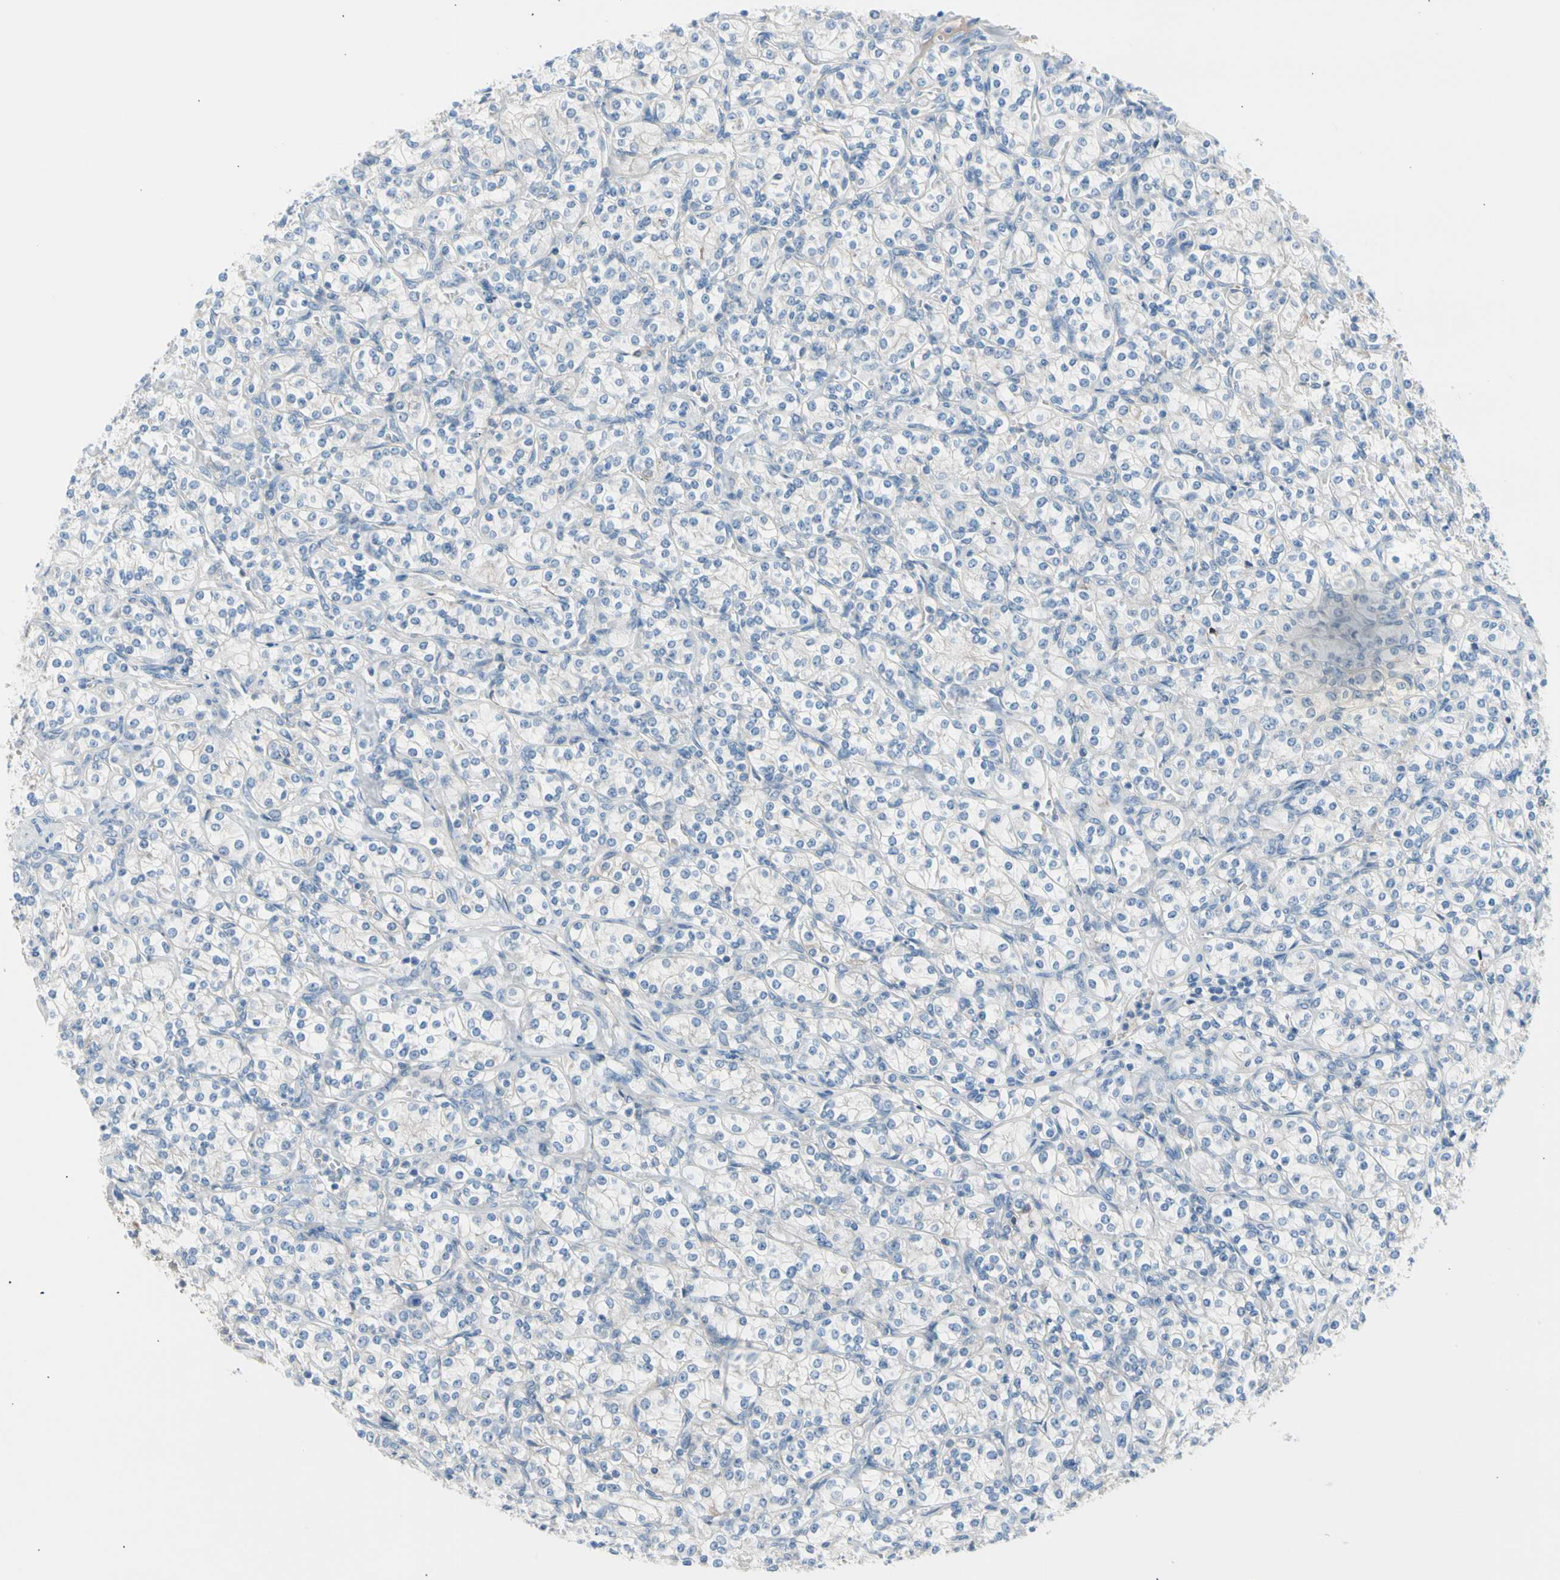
{"staining": {"intensity": "negative", "quantity": "none", "location": "none"}, "tissue": "renal cancer", "cell_type": "Tumor cells", "image_type": "cancer", "snomed": [{"axis": "morphology", "description": "Adenocarcinoma, NOS"}, {"axis": "topography", "description": "Kidney"}], "caption": "An immunohistochemistry (IHC) image of renal cancer is shown. There is no staining in tumor cells of renal cancer.", "gene": "CASQ1", "patient": {"sex": "male", "age": 77}}